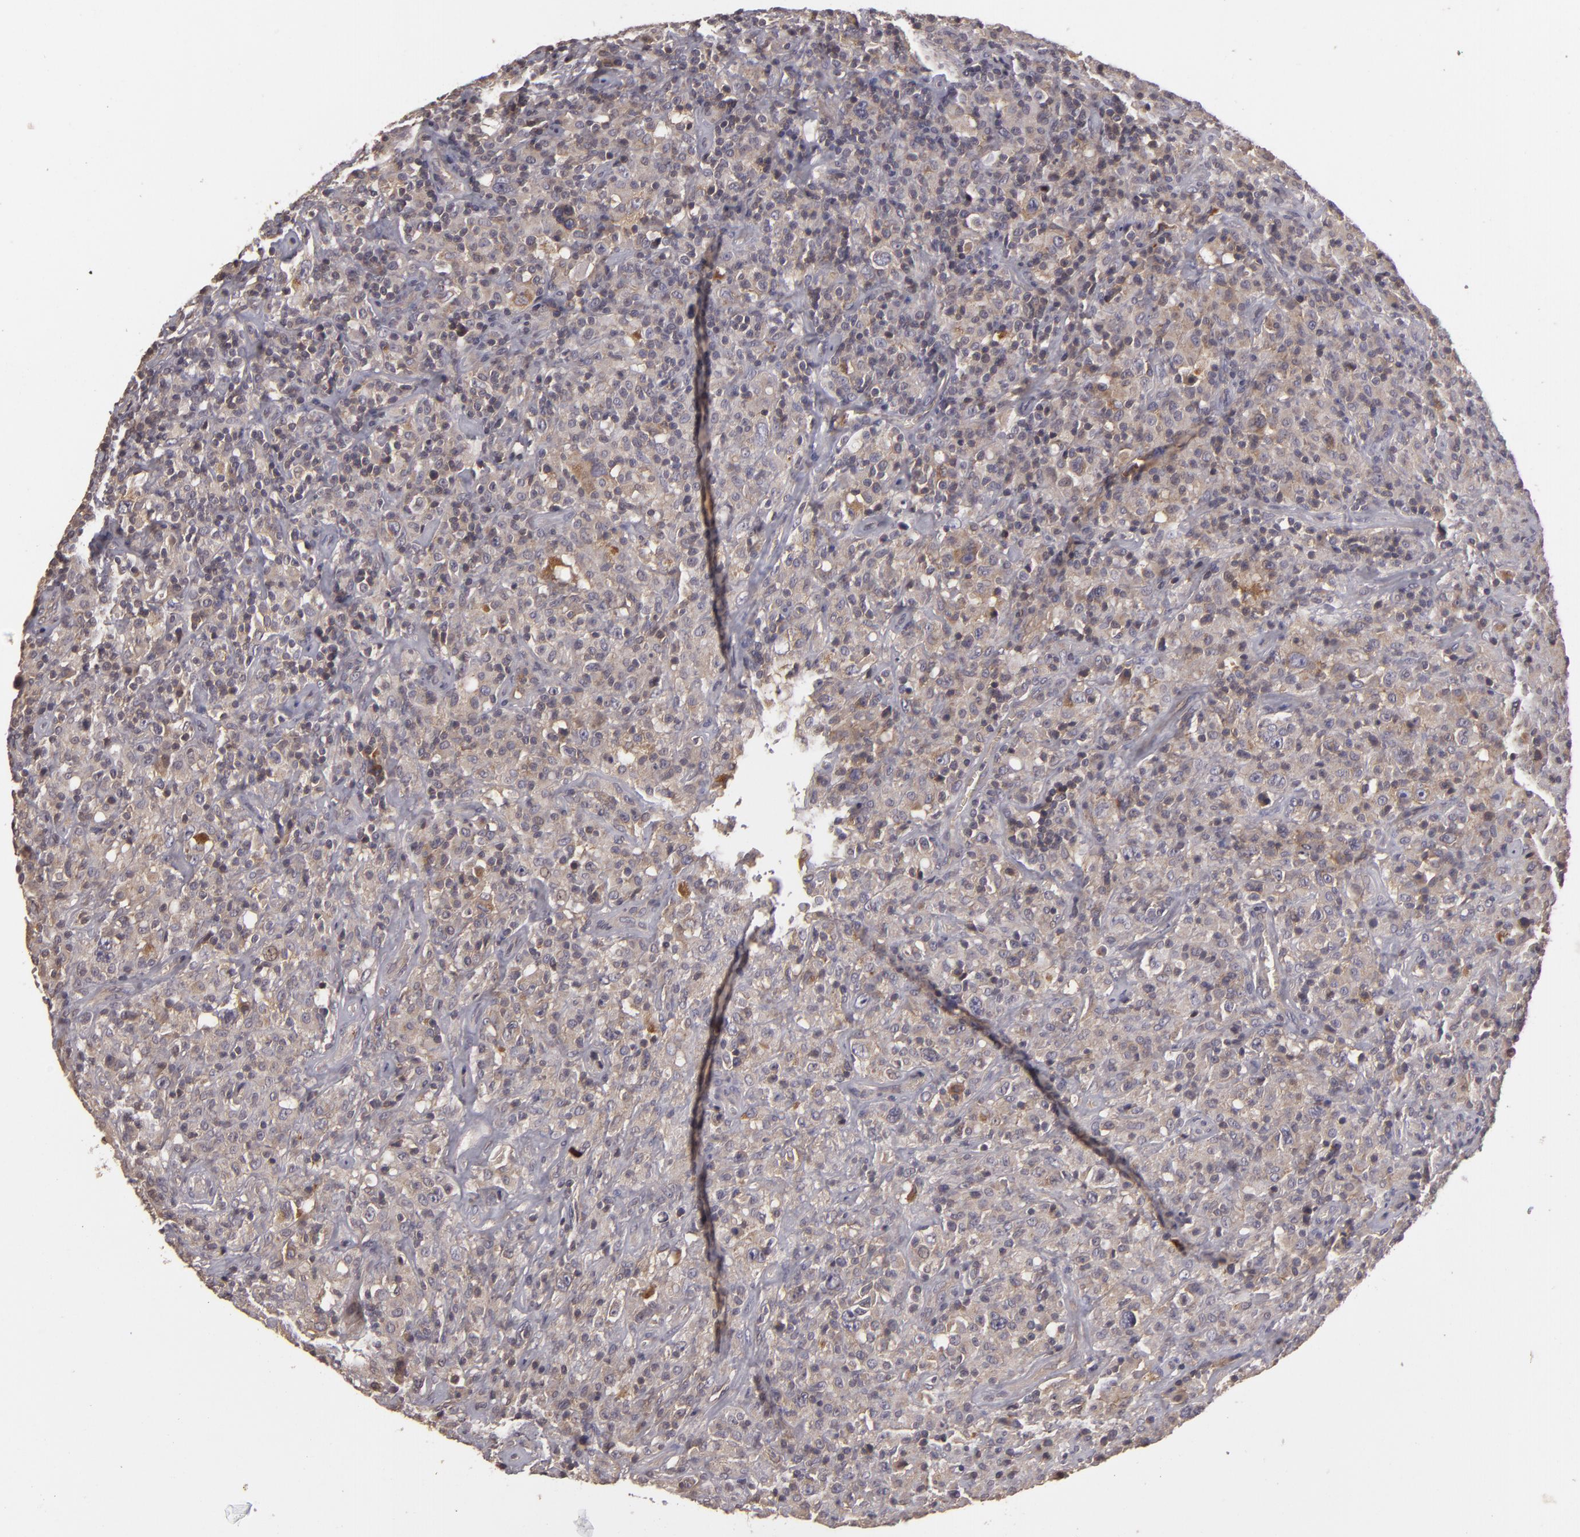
{"staining": {"intensity": "weak", "quantity": ">75%", "location": "cytoplasmic/membranous"}, "tissue": "lymphoma", "cell_type": "Tumor cells", "image_type": "cancer", "snomed": [{"axis": "morphology", "description": "Hodgkin's disease, NOS"}, {"axis": "topography", "description": "Lymph node"}], "caption": "Human Hodgkin's disease stained with a brown dye displays weak cytoplasmic/membranous positive positivity in approximately >75% of tumor cells.", "gene": "HRAS", "patient": {"sex": "male", "age": 46}}